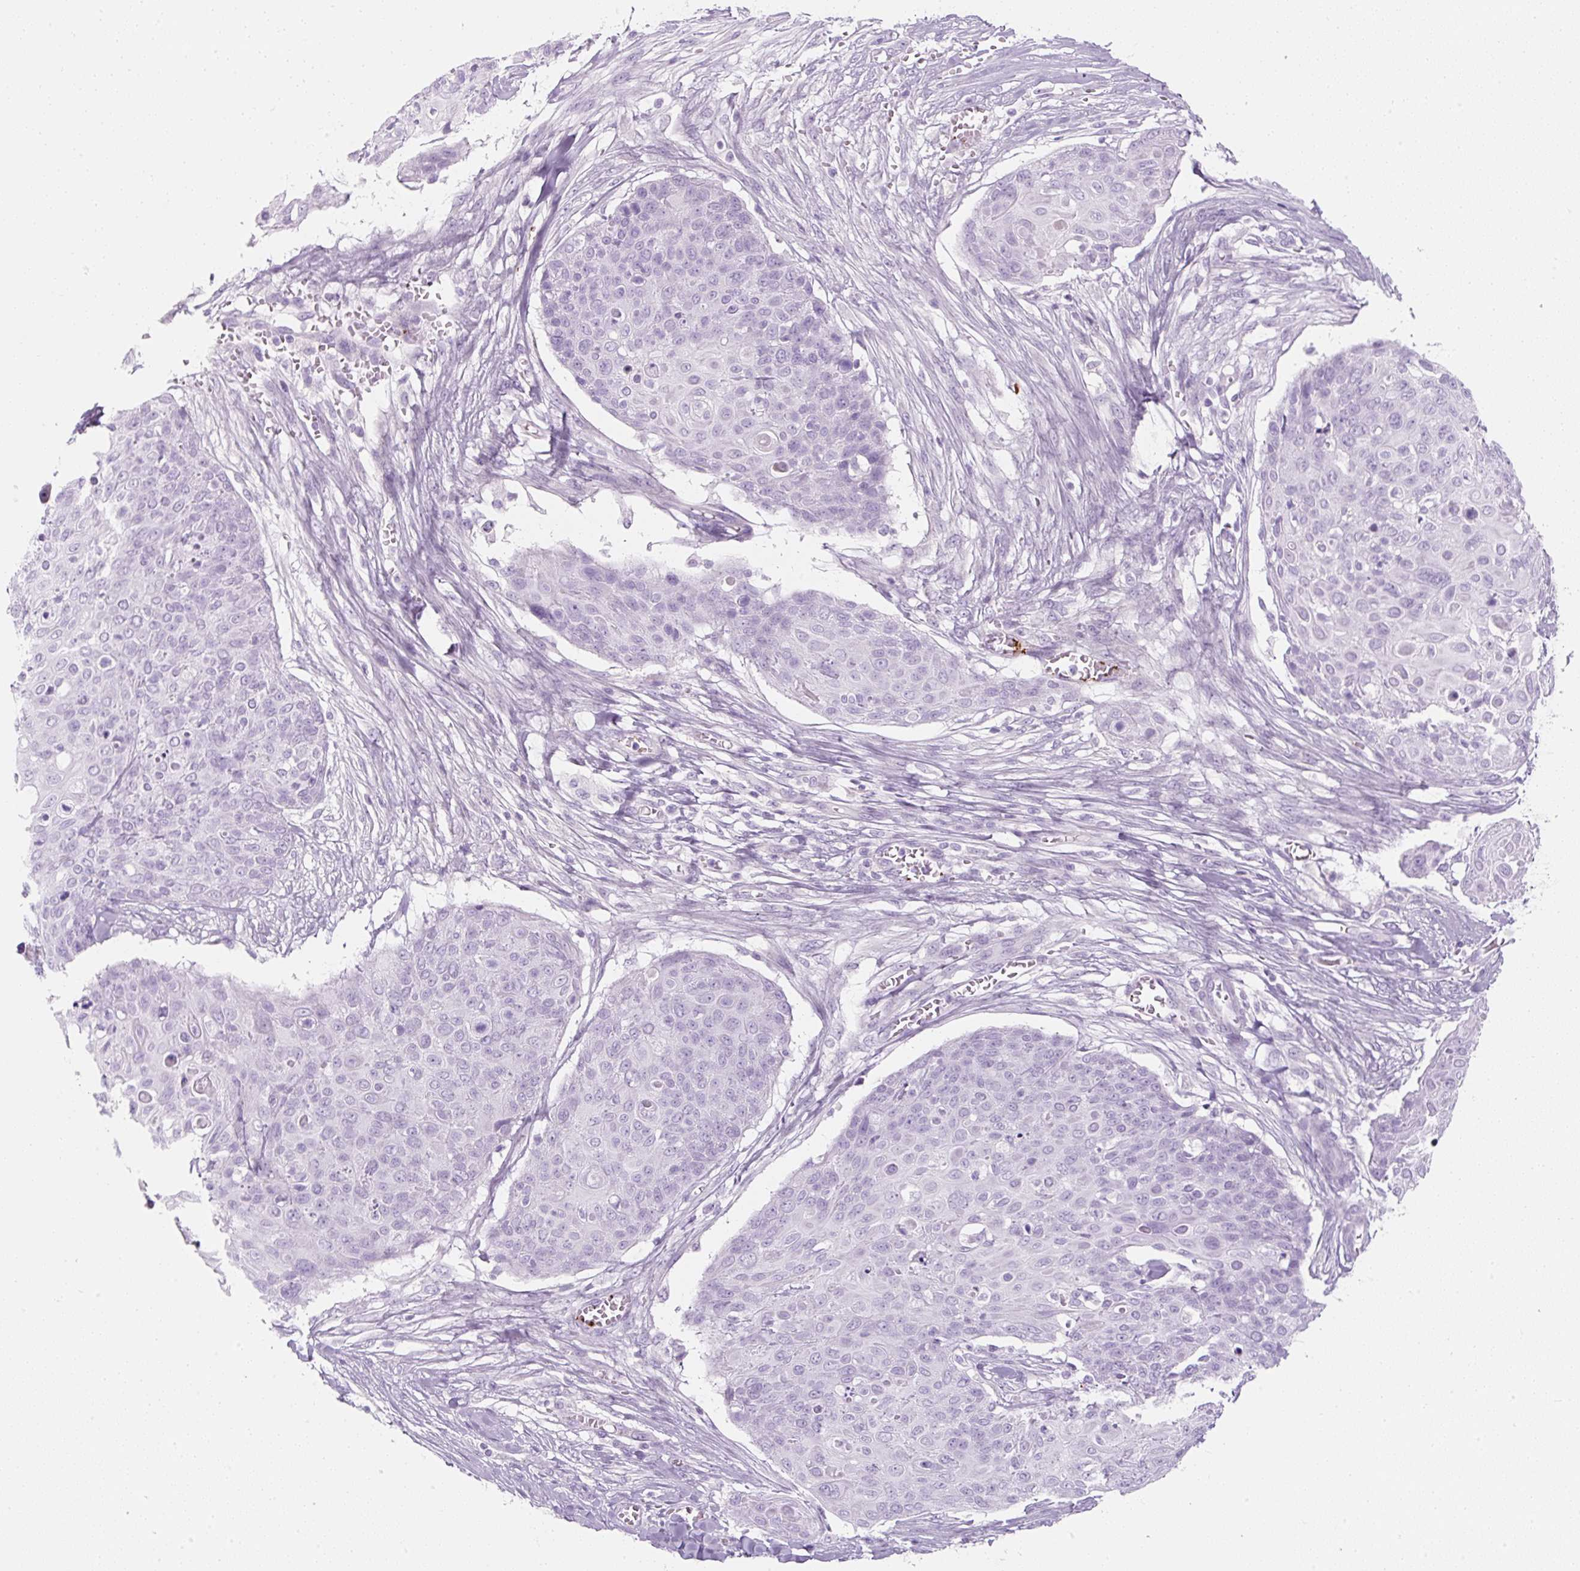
{"staining": {"intensity": "negative", "quantity": "none", "location": "none"}, "tissue": "skin cancer", "cell_type": "Tumor cells", "image_type": "cancer", "snomed": [{"axis": "morphology", "description": "Squamous cell carcinoma, NOS"}, {"axis": "topography", "description": "Skin"}, {"axis": "topography", "description": "Vulva"}], "caption": "Squamous cell carcinoma (skin) stained for a protein using IHC displays no staining tumor cells.", "gene": "PF4V1", "patient": {"sex": "female", "age": 85}}